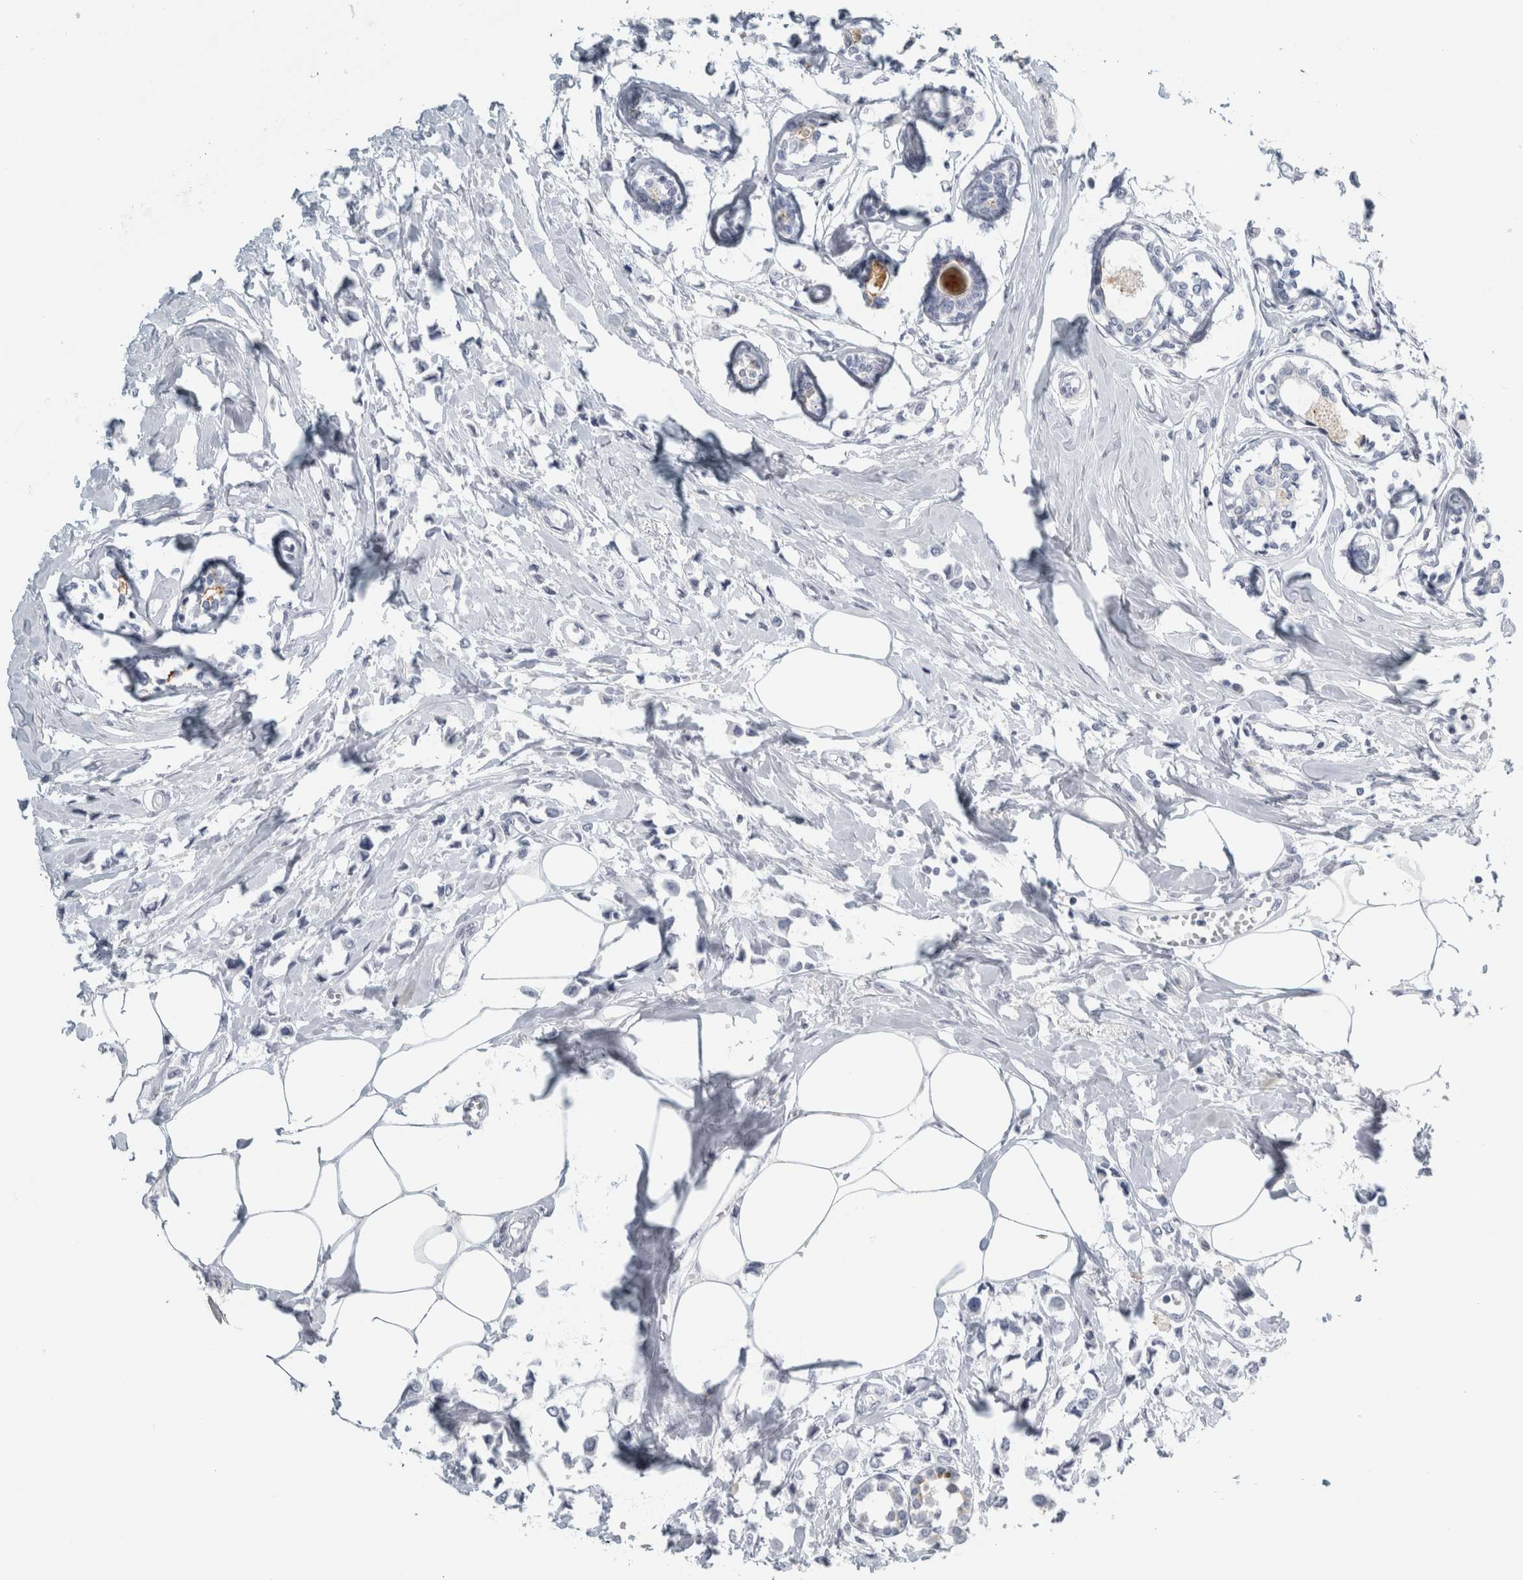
{"staining": {"intensity": "negative", "quantity": "none", "location": "none"}, "tissue": "breast cancer", "cell_type": "Tumor cells", "image_type": "cancer", "snomed": [{"axis": "morphology", "description": "Lobular carcinoma"}, {"axis": "topography", "description": "Breast"}], "caption": "Breast lobular carcinoma was stained to show a protein in brown. There is no significant expression in tumor cells.", "gene": "CPE", "patient": {"sex": "female", "age": 51}}